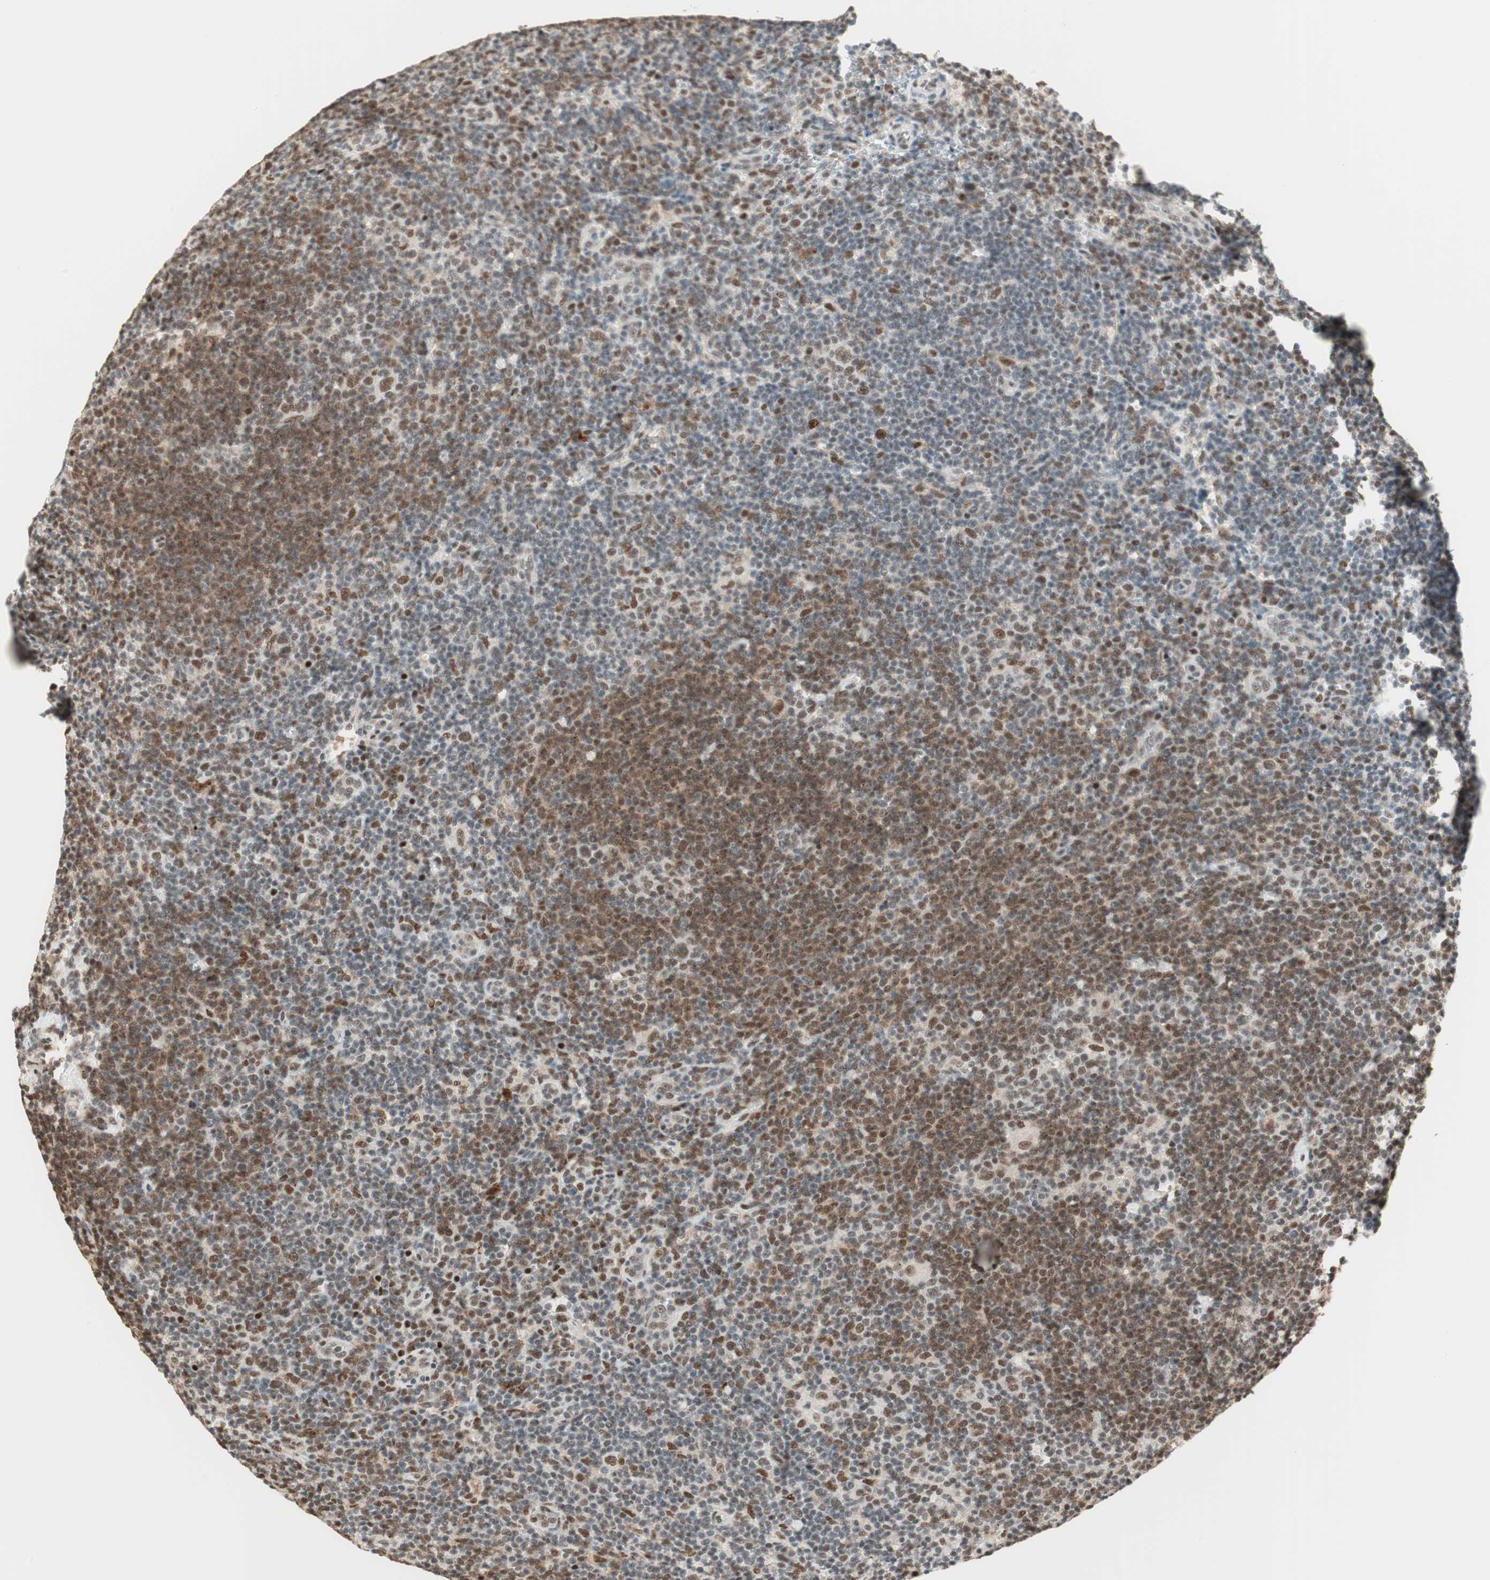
{"staining": {"intensity": "weak", "quantity": "25%-75%", "location": "nuclear"}, "tissue": "lymphoma", "cell_type": "Tumor cells", "image_type": "cancer", "snomed": [{"axis": "morphology", "description": "Hodgkin's disease, NOS"}, {"axis": "topography", "description": "Lymph node"}], "caption": "The histopathology image reveals a brown stain indicating the presence of a protein in the nuclear of tumor cells in lymphoma.", "gene": "SMARCE1", "patient": {"sex": "female", "age": 57}}